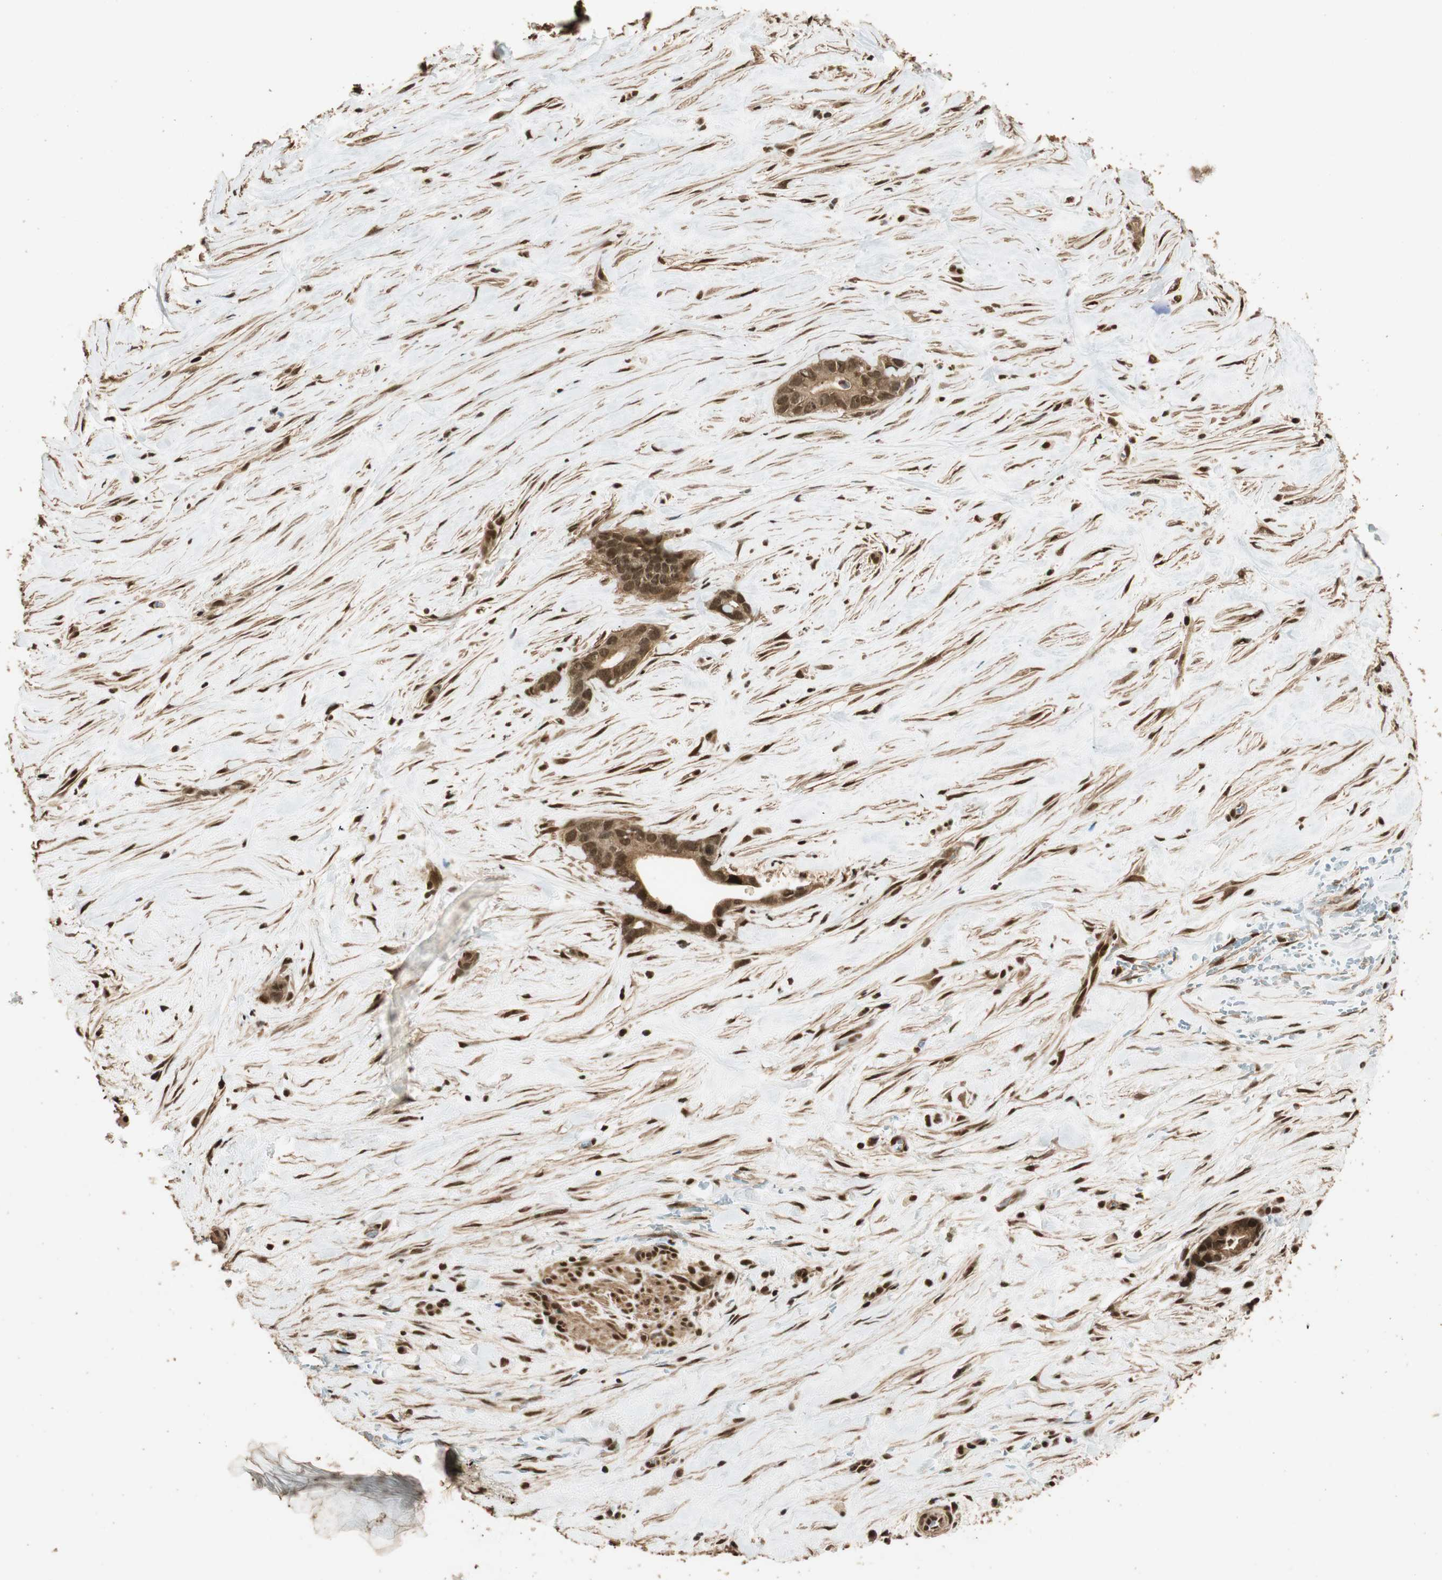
{"staining": {"intensity": "strong", "quantity": ">75%", "location": "cytoplasmic/membranous,nuclear"}, "tissue": "liver cancer", "cell_type": "Tumor cells", "image_type": "cancer", "snomed": [{"axis": "morphology", "description": "Cholangiocarcinoma"}, {"axis": "topography", "description": "Liver"}], "caption": "Liver cholangiocarcinoma stained for a protein reveals strong cytoplasmic/membranous and nuclear positivity in tumor cells.", "gene": "ALKBH5", "patient": {"sex": "female", "age": 55}}